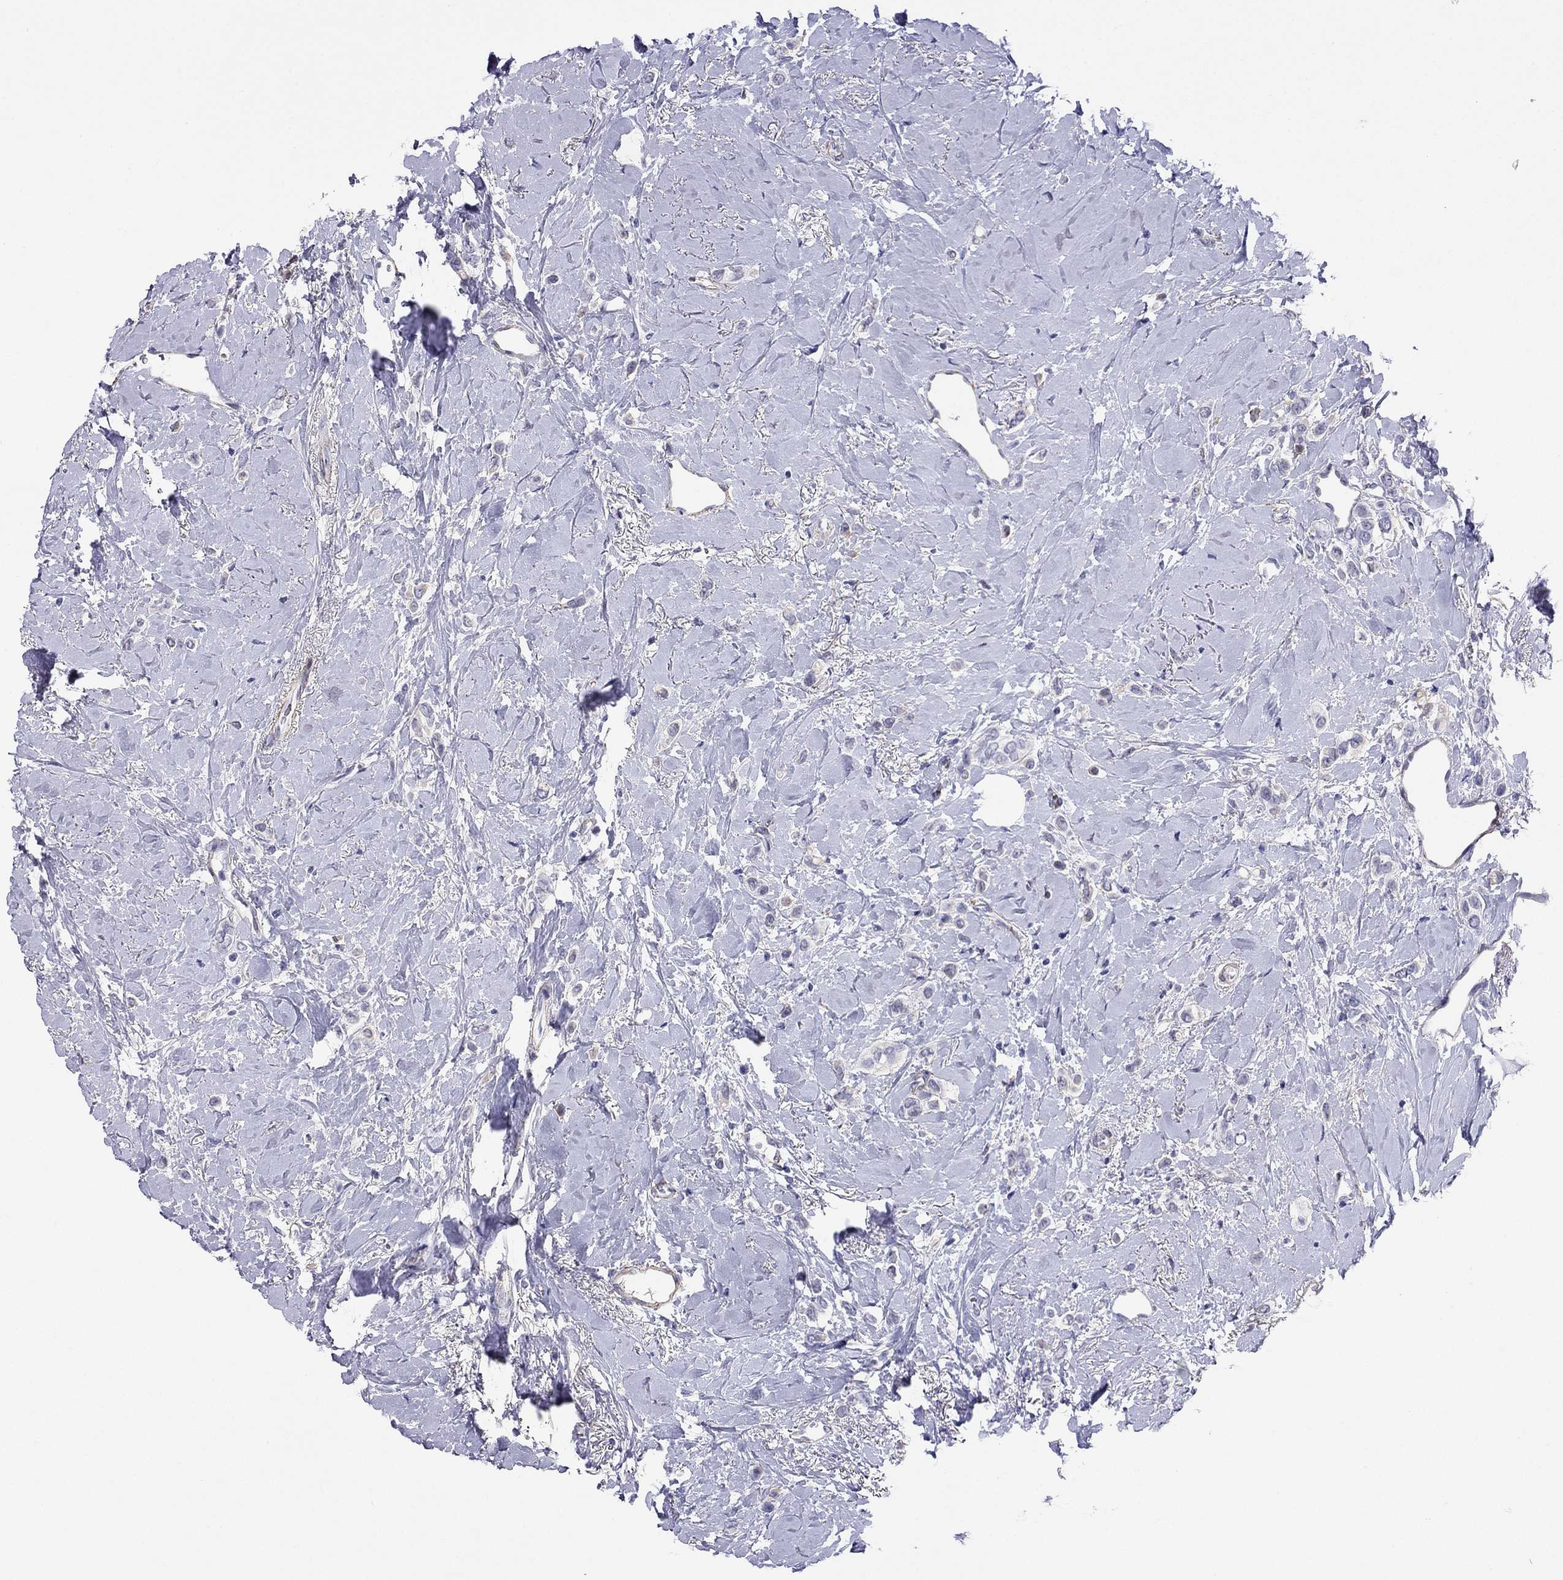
{"staining": {"intensity": "negative", "quantity": "none", "location": "none"}, "tissue": "breast cancer", "cell_type": "Tumor cells", "image_type": "cancer", "snomed": [{"axis": "morphology", "description": "Lobular carcinoma"}, {"axis": "topography", "description": "Breast"}], "caption": "Tumor cells show no significant protein expression in lobular carcinoma (breast).", "gene": "MYMX", "patient": {"sex": "female", "age": 66}}